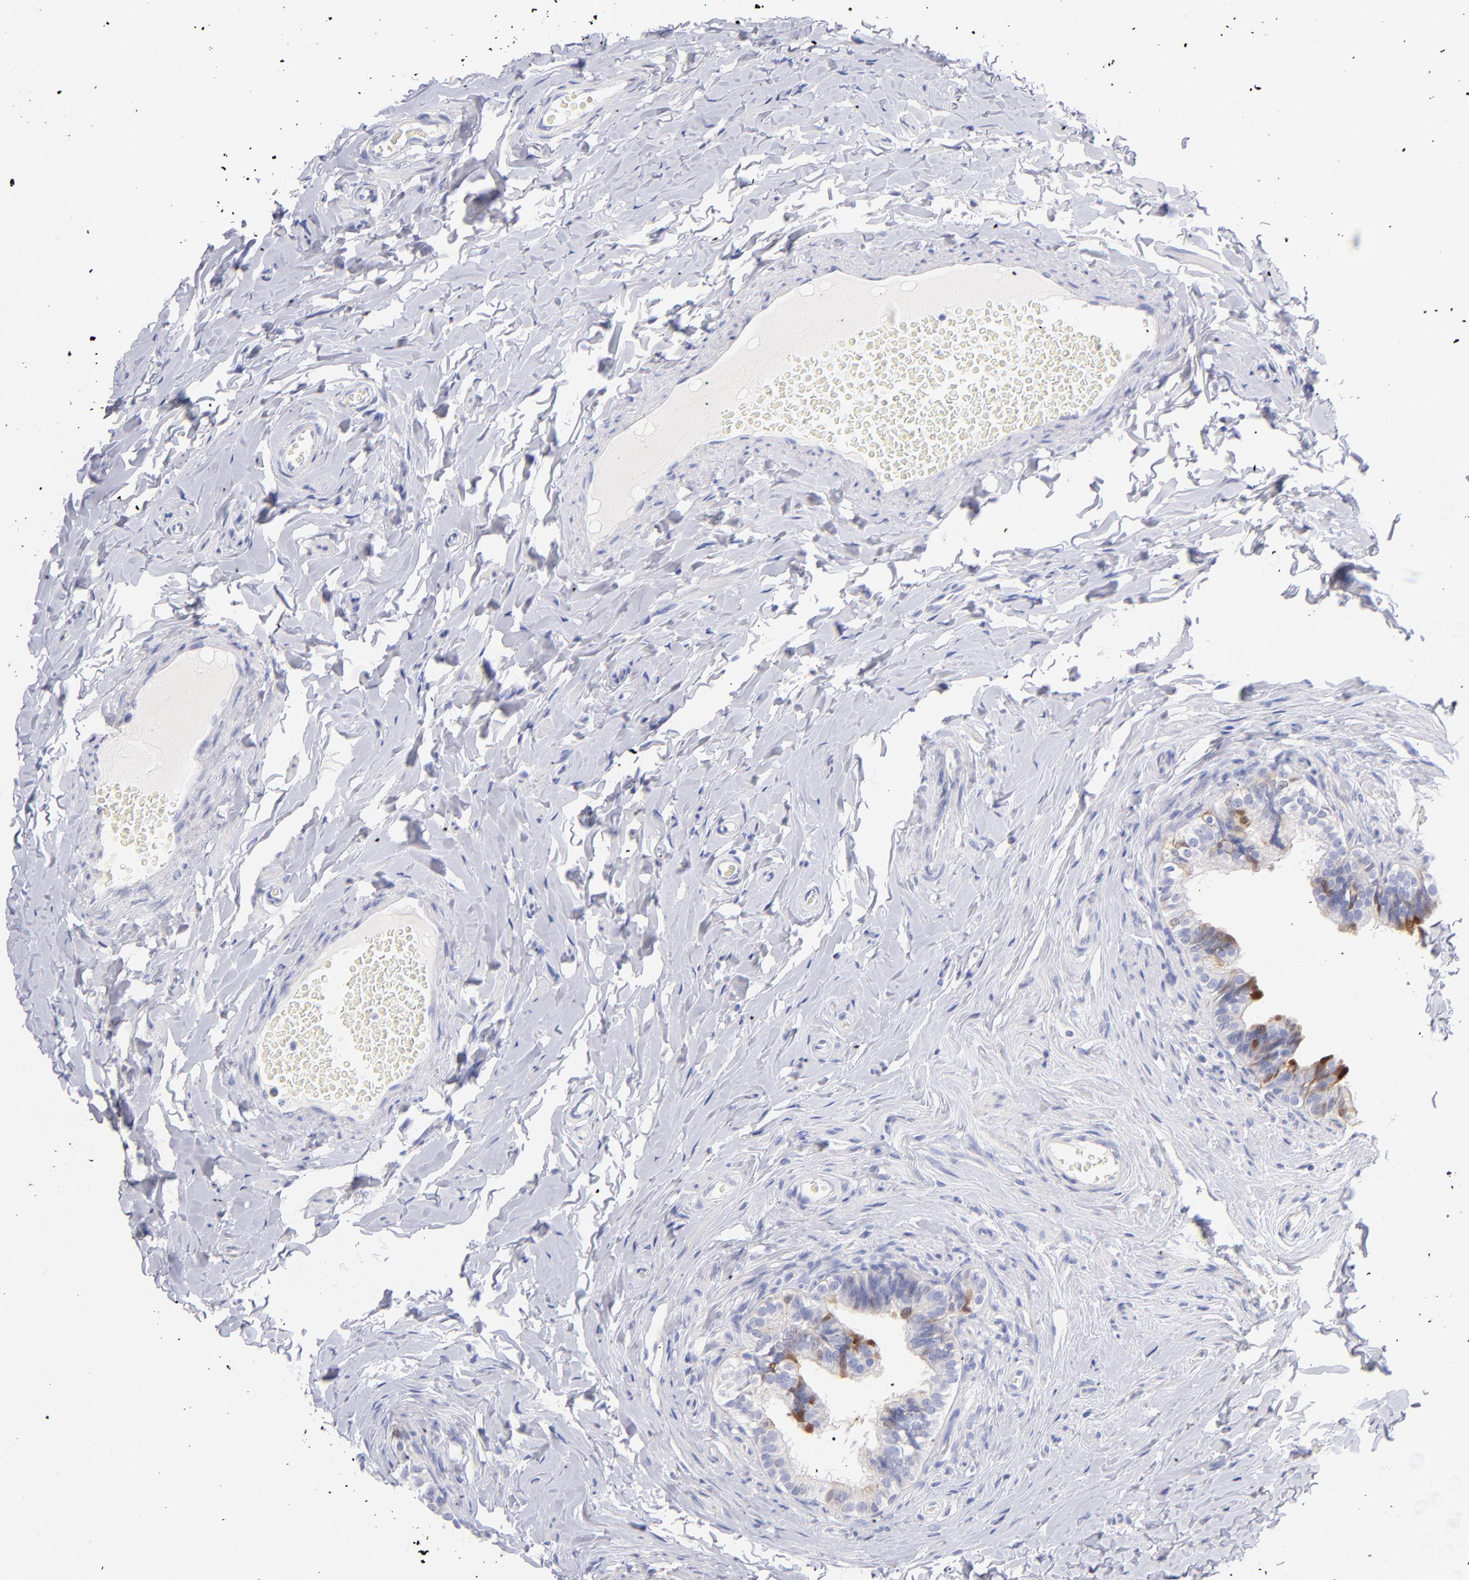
{"staining": {"intensity": "moderate", "quantity": "25%-75%", "location": "cytoplasmic/membranous"}, "tissue": "epididymis", "cell_type": "Glandular cells", "image_type": "normal", "snomed": [{"axis": "morphology", "description": "Normal tissue, NOS"}, {"axis": "topography", "description": "Soft tissue"}, {"axis": "topography", "description": "Epididymis"}], "caption": "Approximately 25%-75% of glandular cells in benign human epididymis show moderate cytoplasmic/membranous protein staining as visualized by brown immunohistochemical staining.", "gene": "SCGN", "patient": {"sex": "male", "age": 26}}